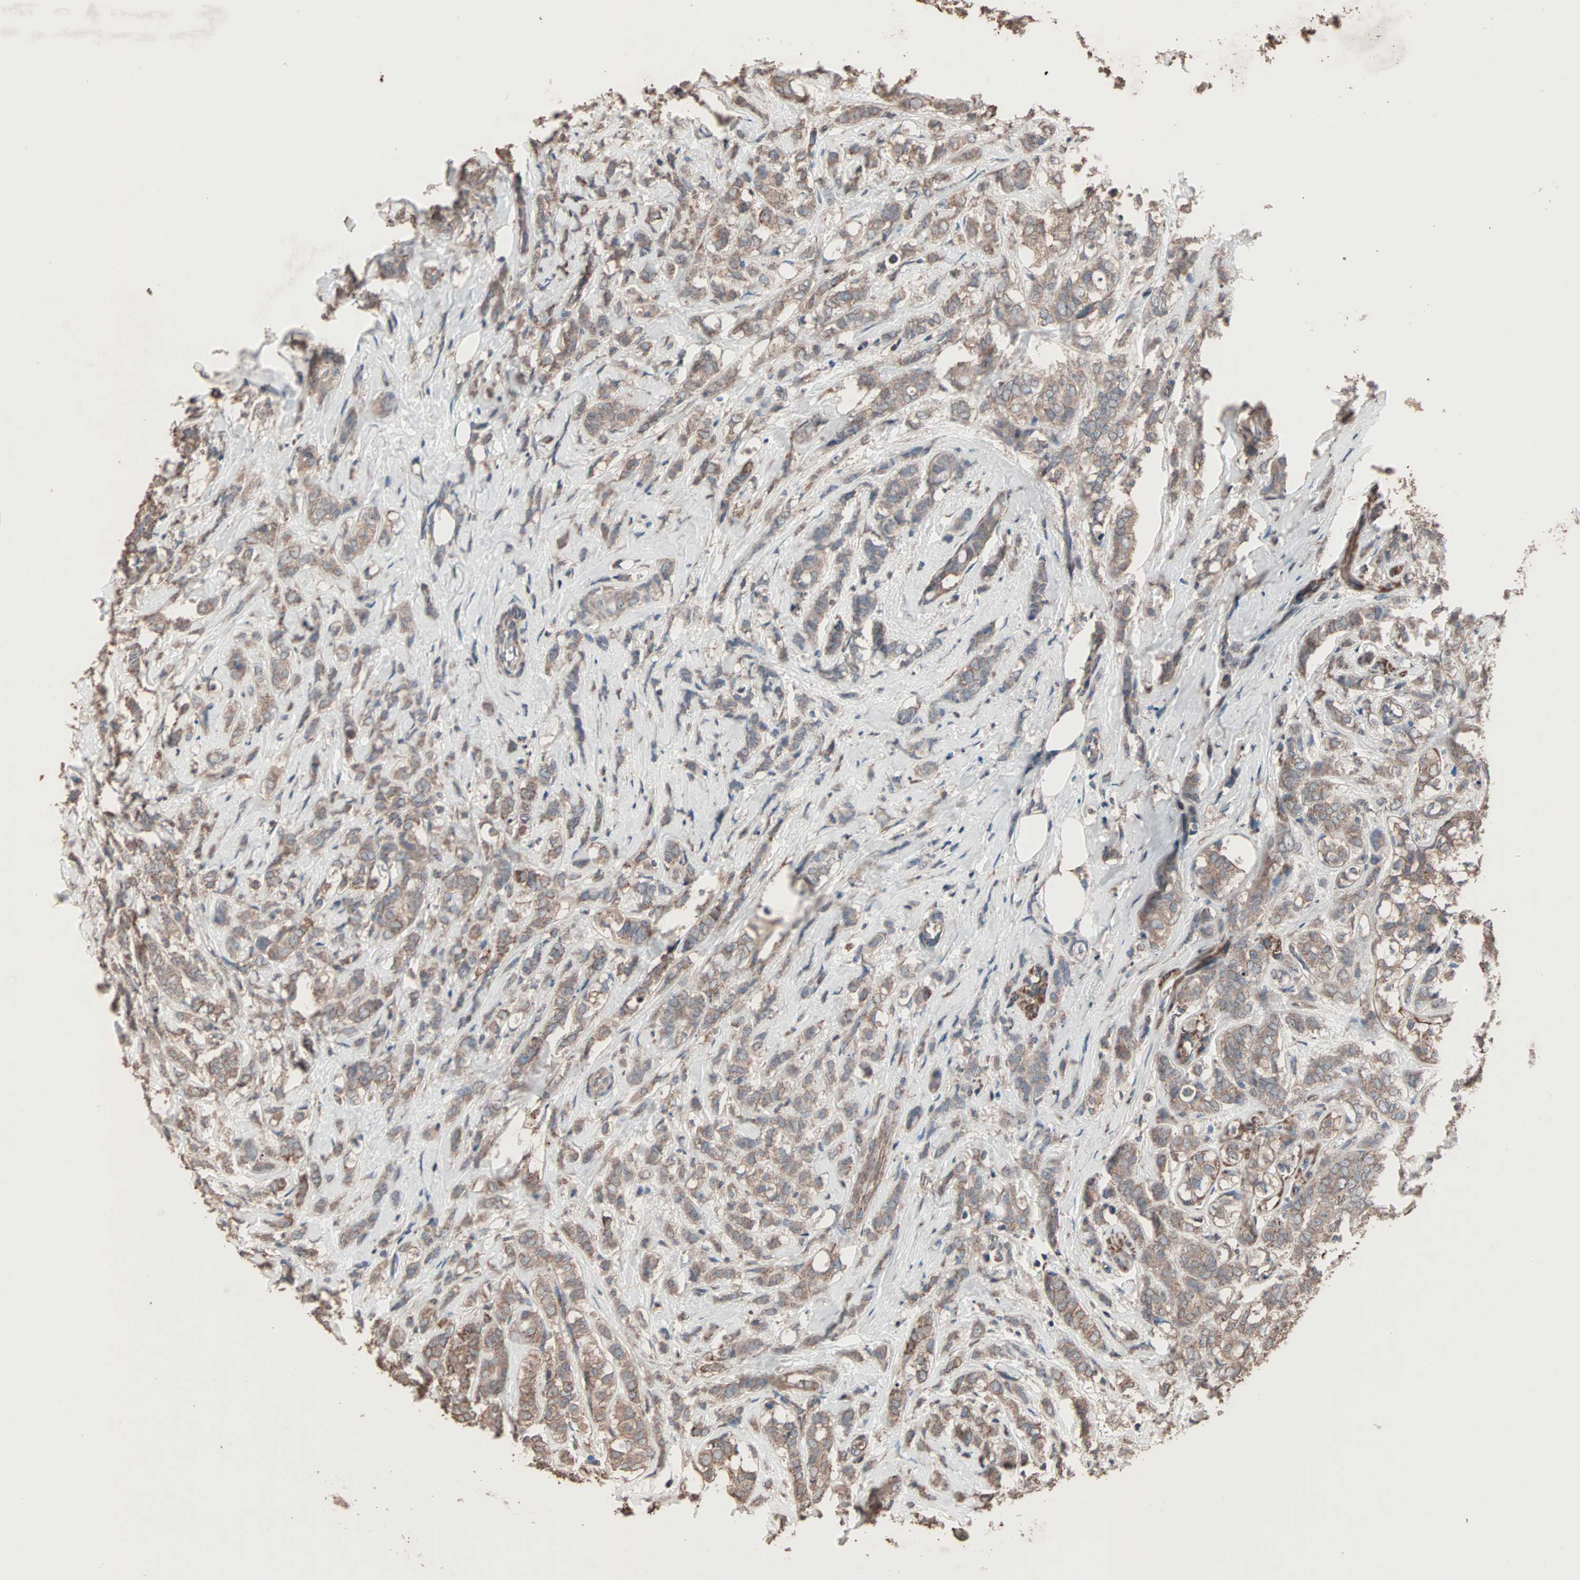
{"staining": {"intensity": "moderate", "quantity": ">75%", "location": "cytoplasmic/membranous"}, "tissue": "breast cancer", "cell_type": "Tumor cells", "image_type": "cancer", "snomed": [{"axis": "morphology", "description": "Lobular carcinoma"}, {"axis": "topography", "description": "Breast"}], "caption": "Breast lobular carcinoma was stained to show a protein in brown. There is medium levels of moderate cytoplasmic/membranous expression in about >75% of tumor cells. Ihc stains the protein of interest in brown and the nuclei are stained blue.", "gene": "MRPL2", "patient": {"sex": "female", "age": 60}}